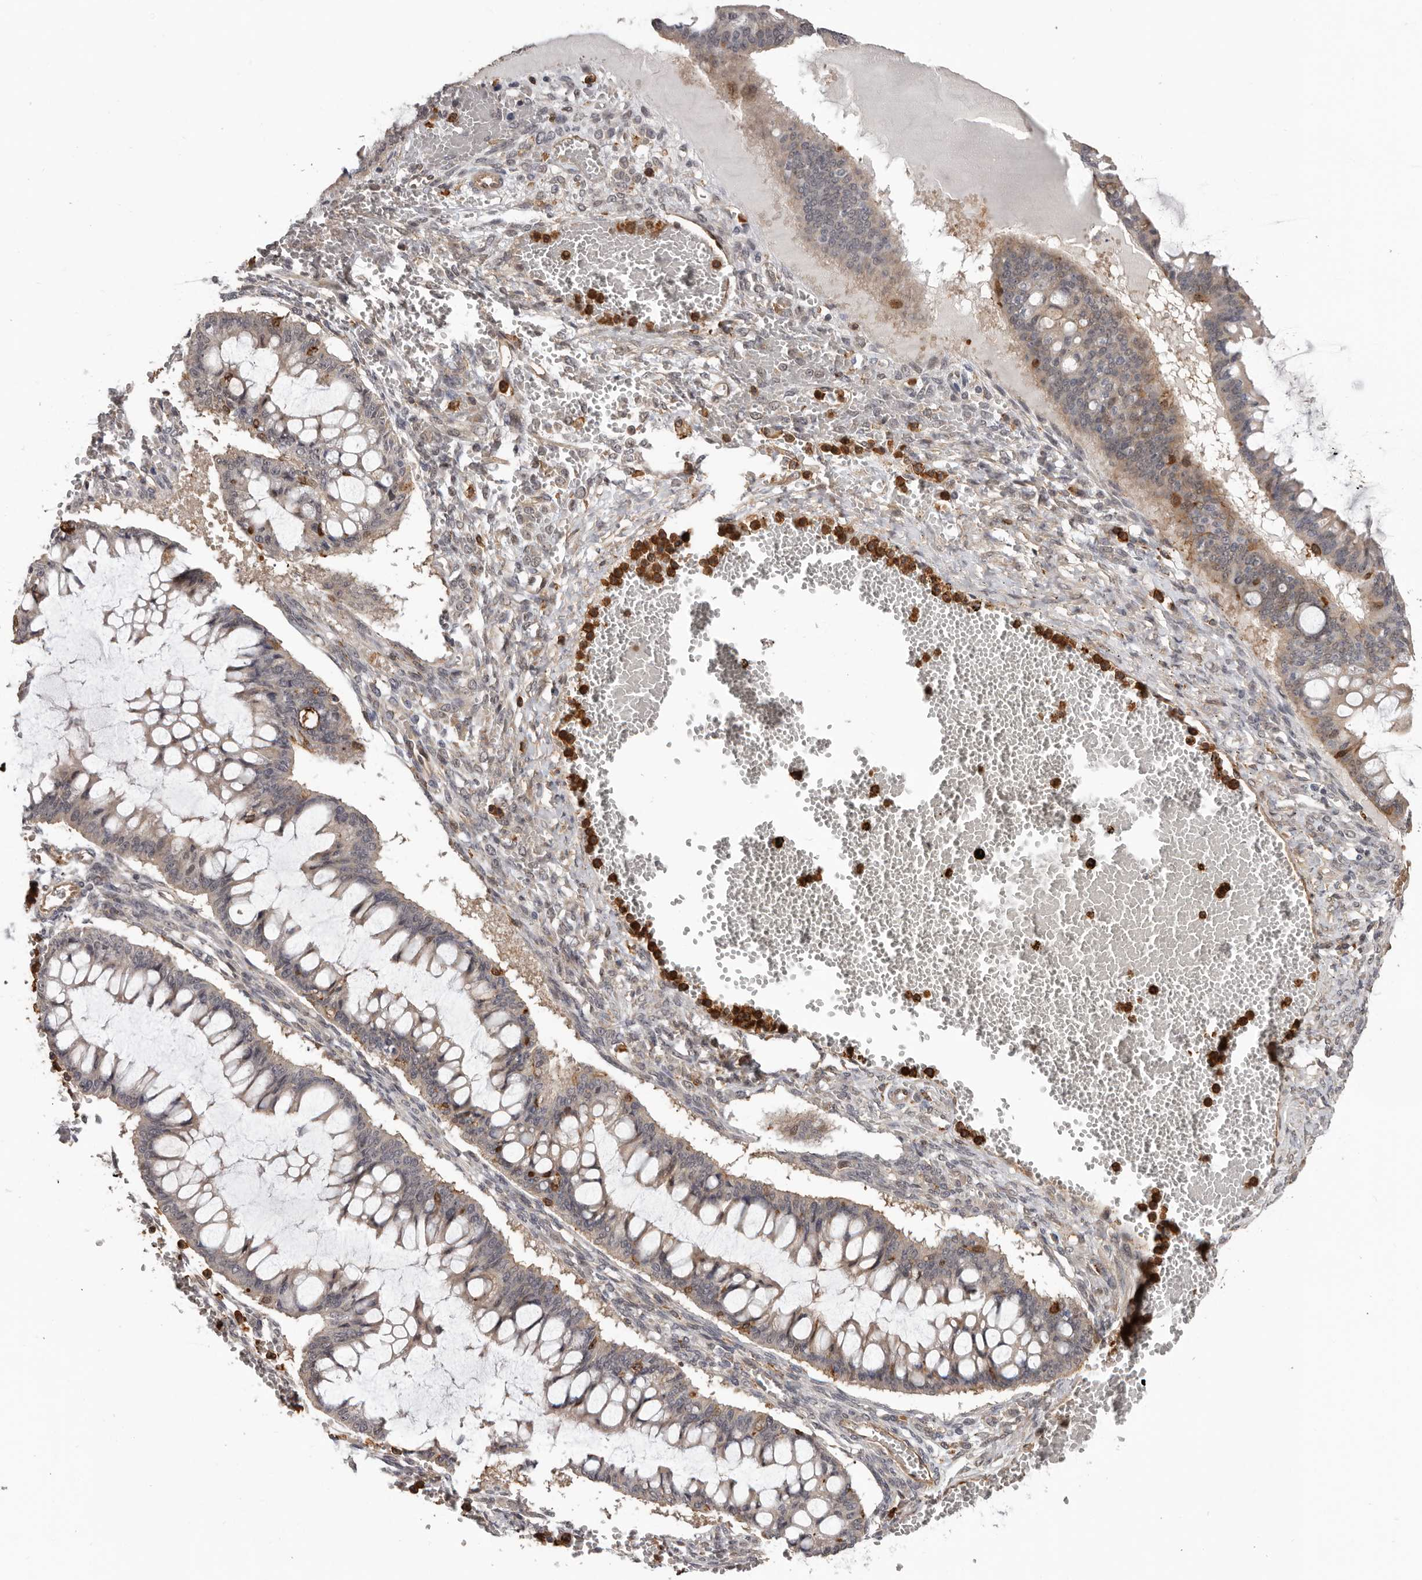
{"staining": {"intensity": "weak", "quantity": ">75%", "location": "cytoplasmic/membranous"}, "tissue": "ovarian cancer", "cell_type": "Tumor cells", "image_type": "cancer", "snomed": [{"axis": "morphology", "description": "Cystadenocarcinoma, mucinous, NOS"}, {"axis": "topography", "description": "Ovary"}], "caption": "Immunohistochemical staining of ovarian cancer shows low levels of weak cytoplasmic/membranous protein positivity in about >75% of tumor cells.", "gene": "PRR12", "patient": {"sex": "female", "age": 73}}